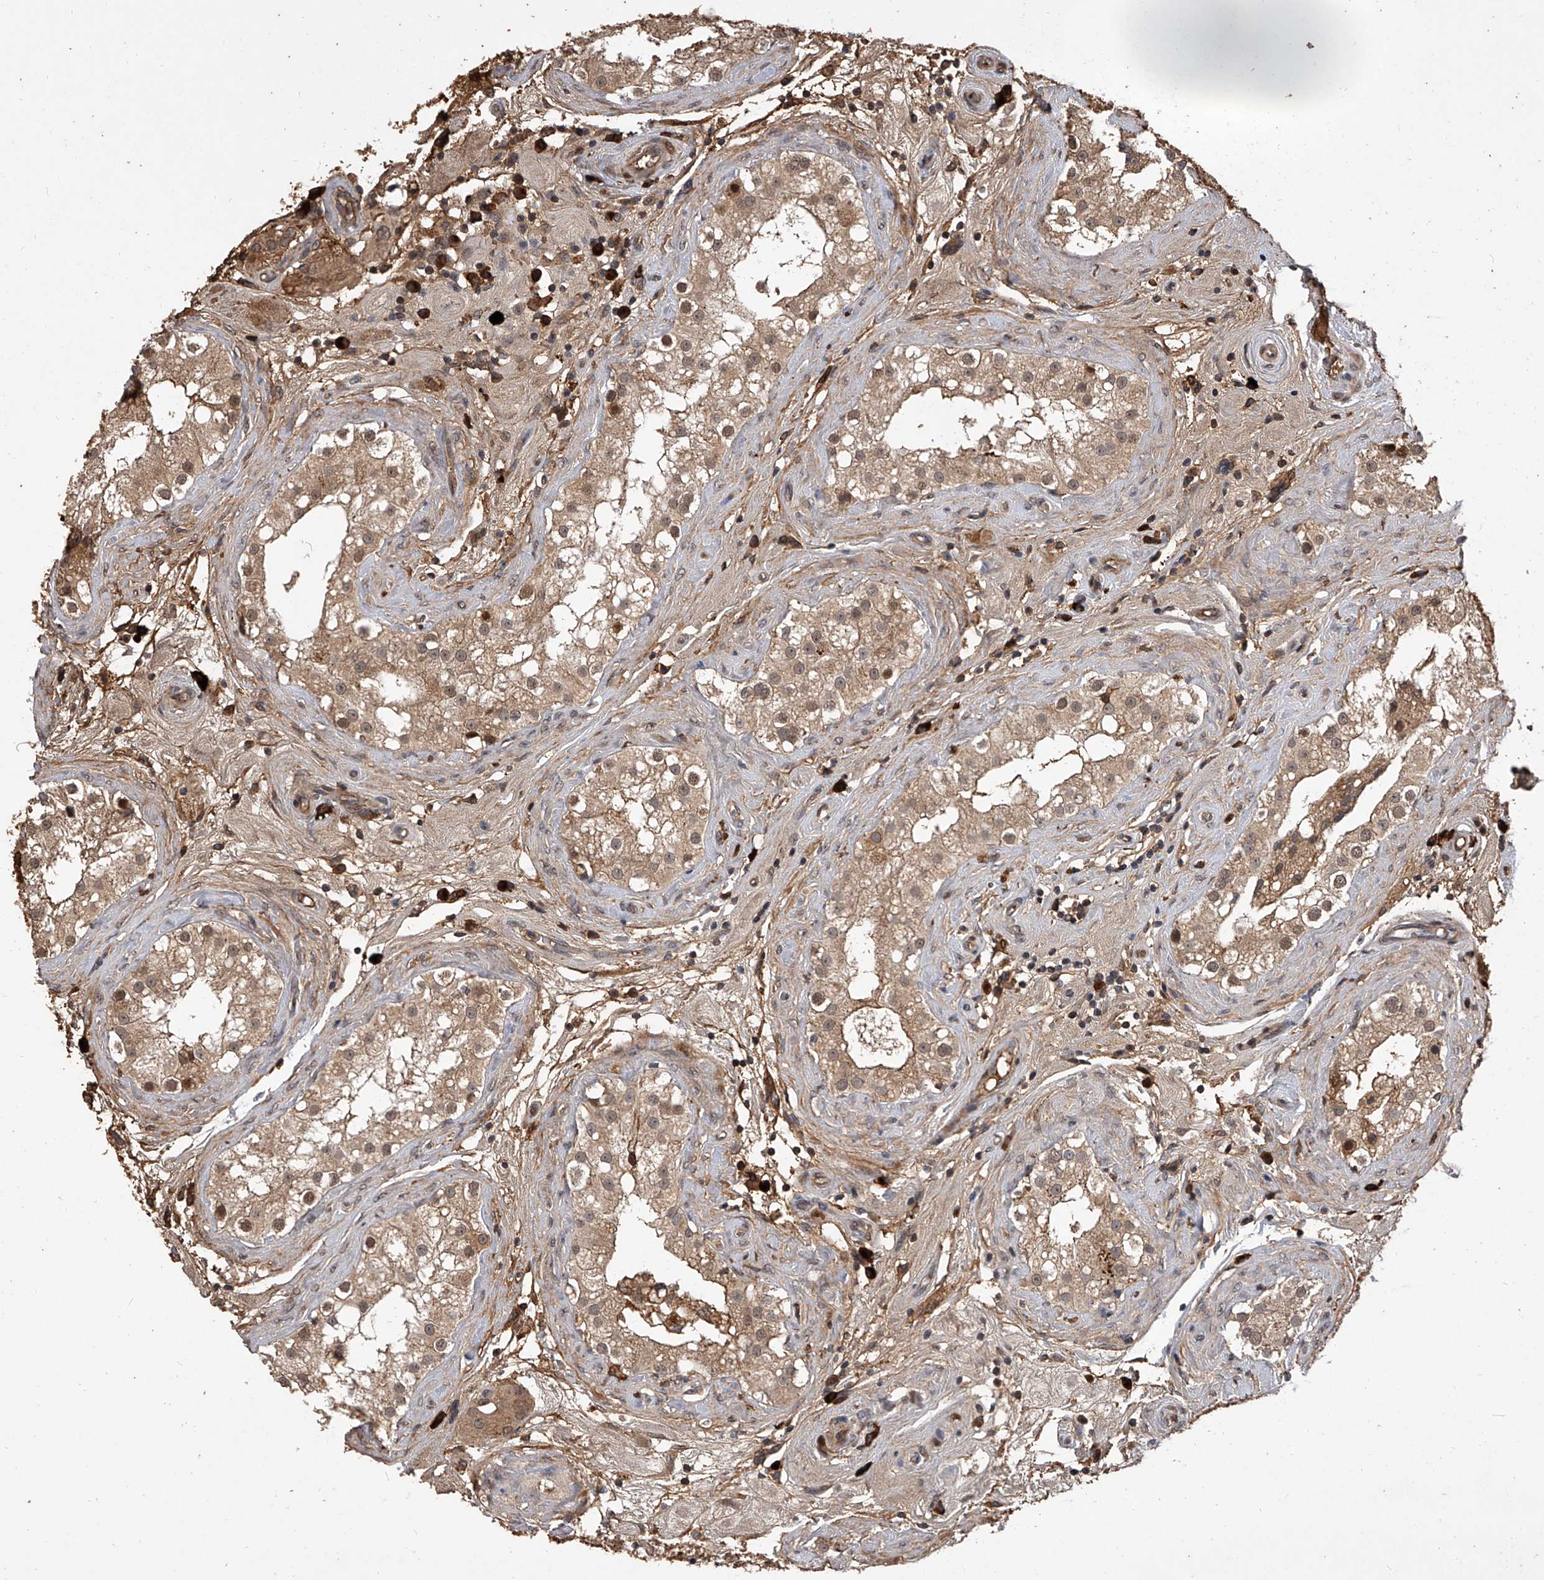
{"staining": {"intensity": "weak", "quantity": ">75%", "location": "cytoplasmic/membranous,nuclear"}, "tissue": "testis", "cell_type": "Cells in seminiferous ducts", "image_type": "normal", "snomed": [{"axis": "morphology", "description": "Normal tissue, NOS"}, {"axis": "topography", "description": "Testis"}], "caption": "A micrograph showing weak cytoplasmic/membranous,nuclear staining in approximately >75% of cells in seminiferous ducts in normal testis, as visualized by brown immunohistochemical staining.", "gene": "CFAP410", "patient": {"sex": "male", "age": 84}}